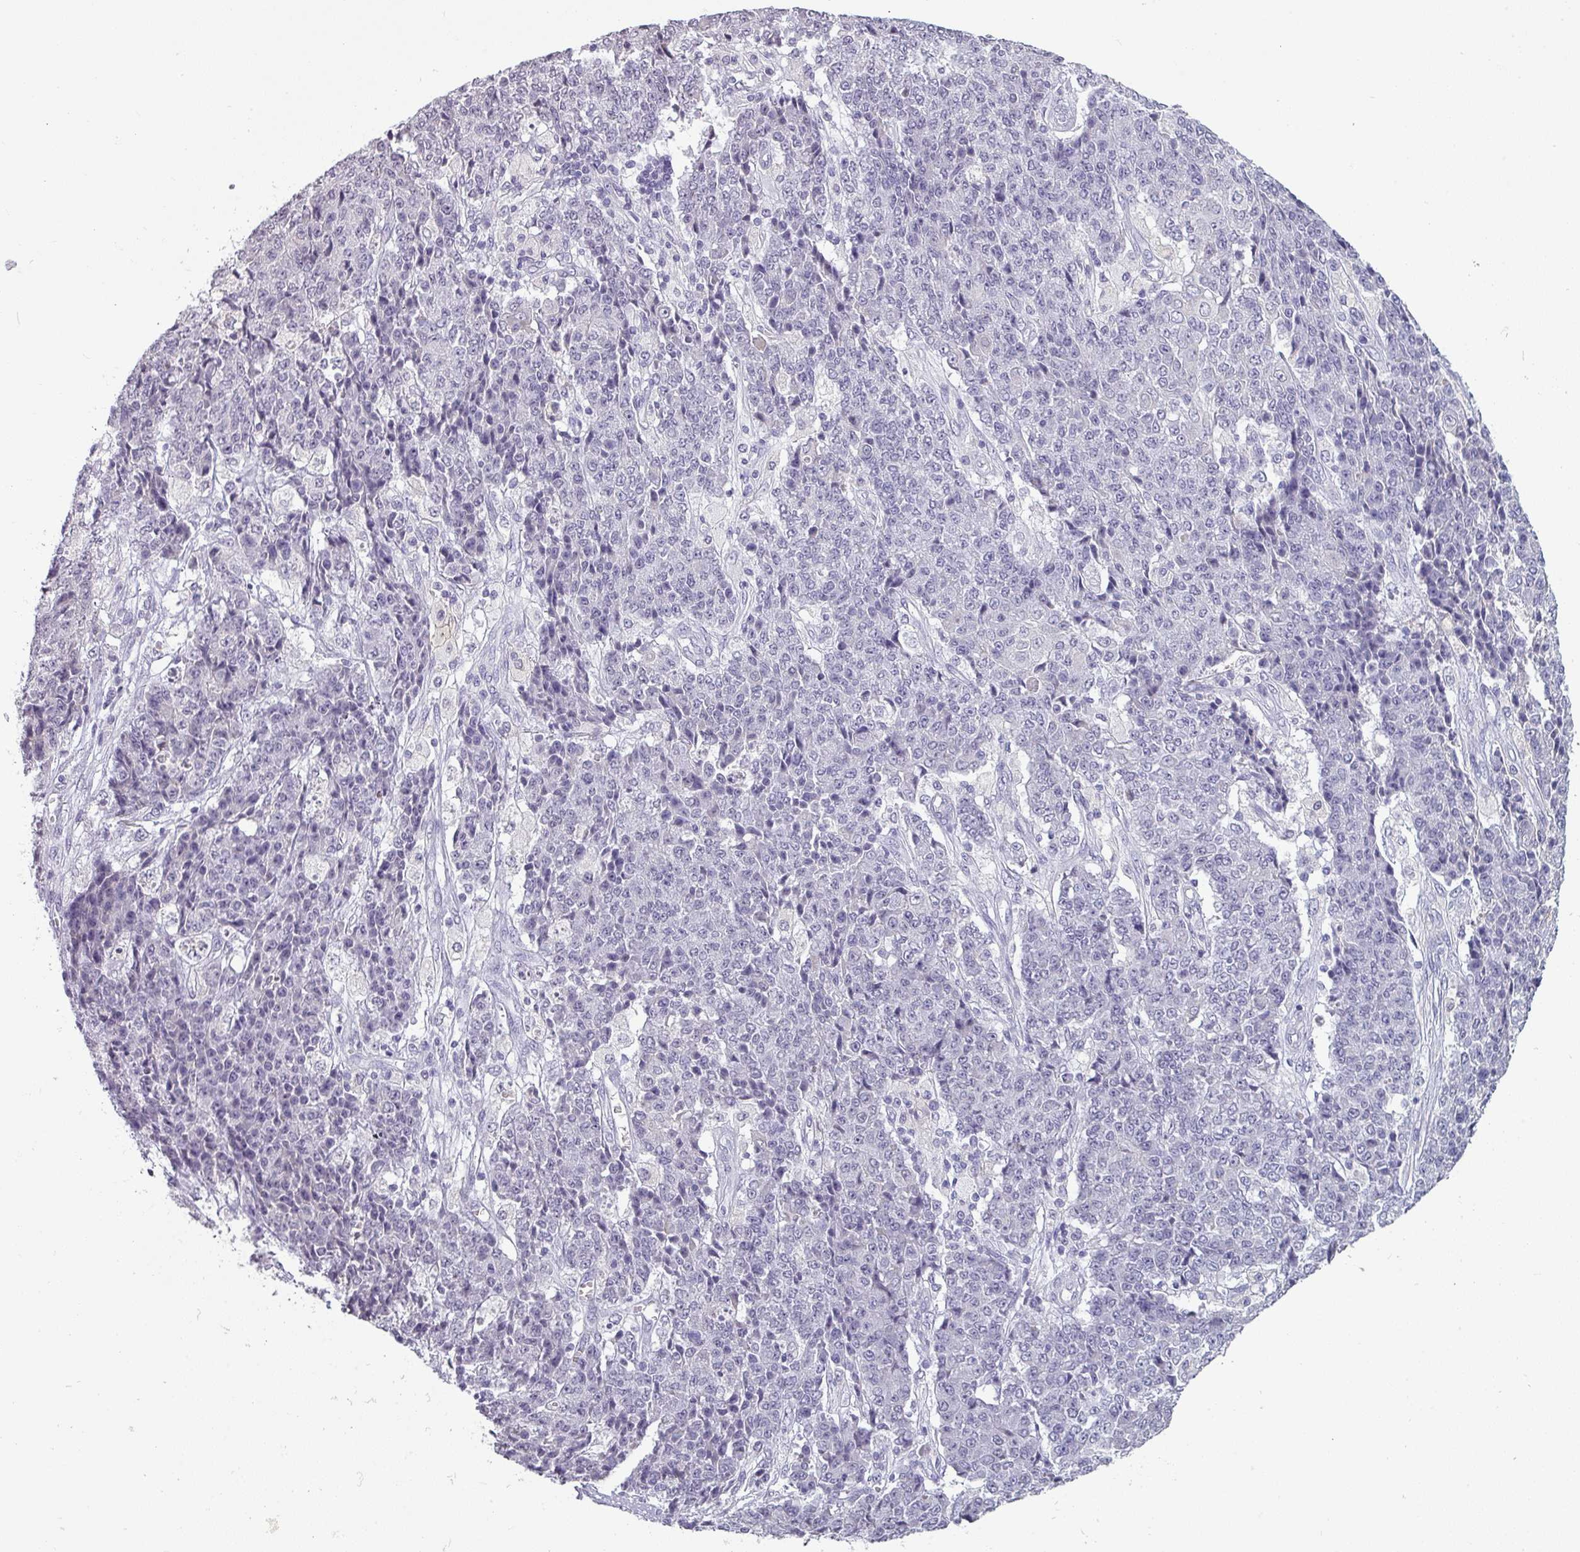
{"staining": {"intensity": "negative", "quantity": "none", "location": "none"}, "tissue": "ovarian cancer", "cell_type": "Tumor cells", "image_type": "cancer", "snomed": [{"axis": "morphology", "description": "Carcinoma, endometroid"}, {"axis": "topography", "description": "Ovary"}], "caption": "DAB (3,3'-diaminobenzidine) immunohistochemical staining of human ovarian endometroid carcinoma demonstrates no significant staining in tumor cells. Nuclei are stained in blue.", "gene": "SLC26A9", "patient": {"sex": "female", "age": 42}}